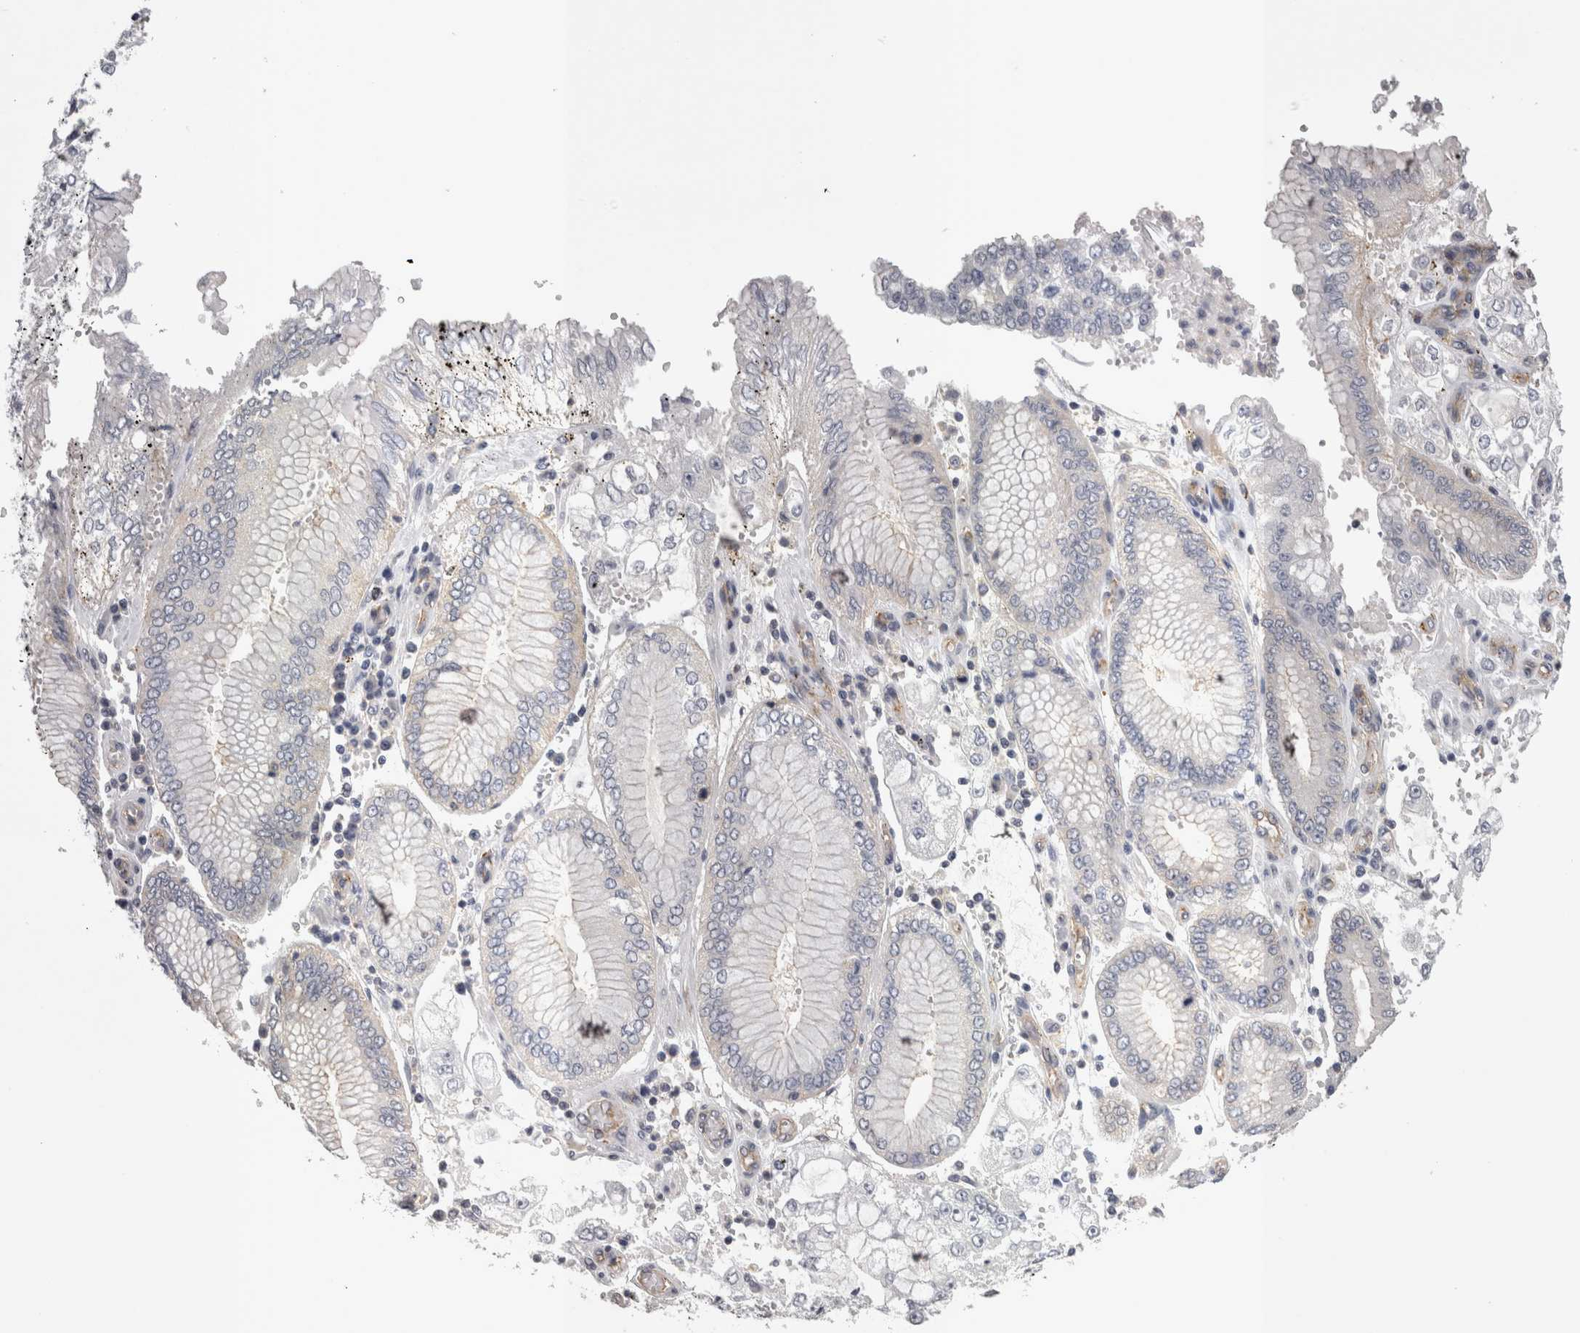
{"staining": {"intensity": "negative", "quantity": "none", "location": "none"}, "tissue": "stomach cancer", "cell_type": "Tumor cells", "image_type": "cancer", "snomed": [{"axis": "morphology", "description": "Adenocarcinoma, NOS"}, {"axis": "topography", "description": "Stomach"}], "caption": "Tumor cells show no significant expression in stomach adenocarcinoma.", "gene": "LYZL6", "patient": {"sex": "male", "age": 76}}